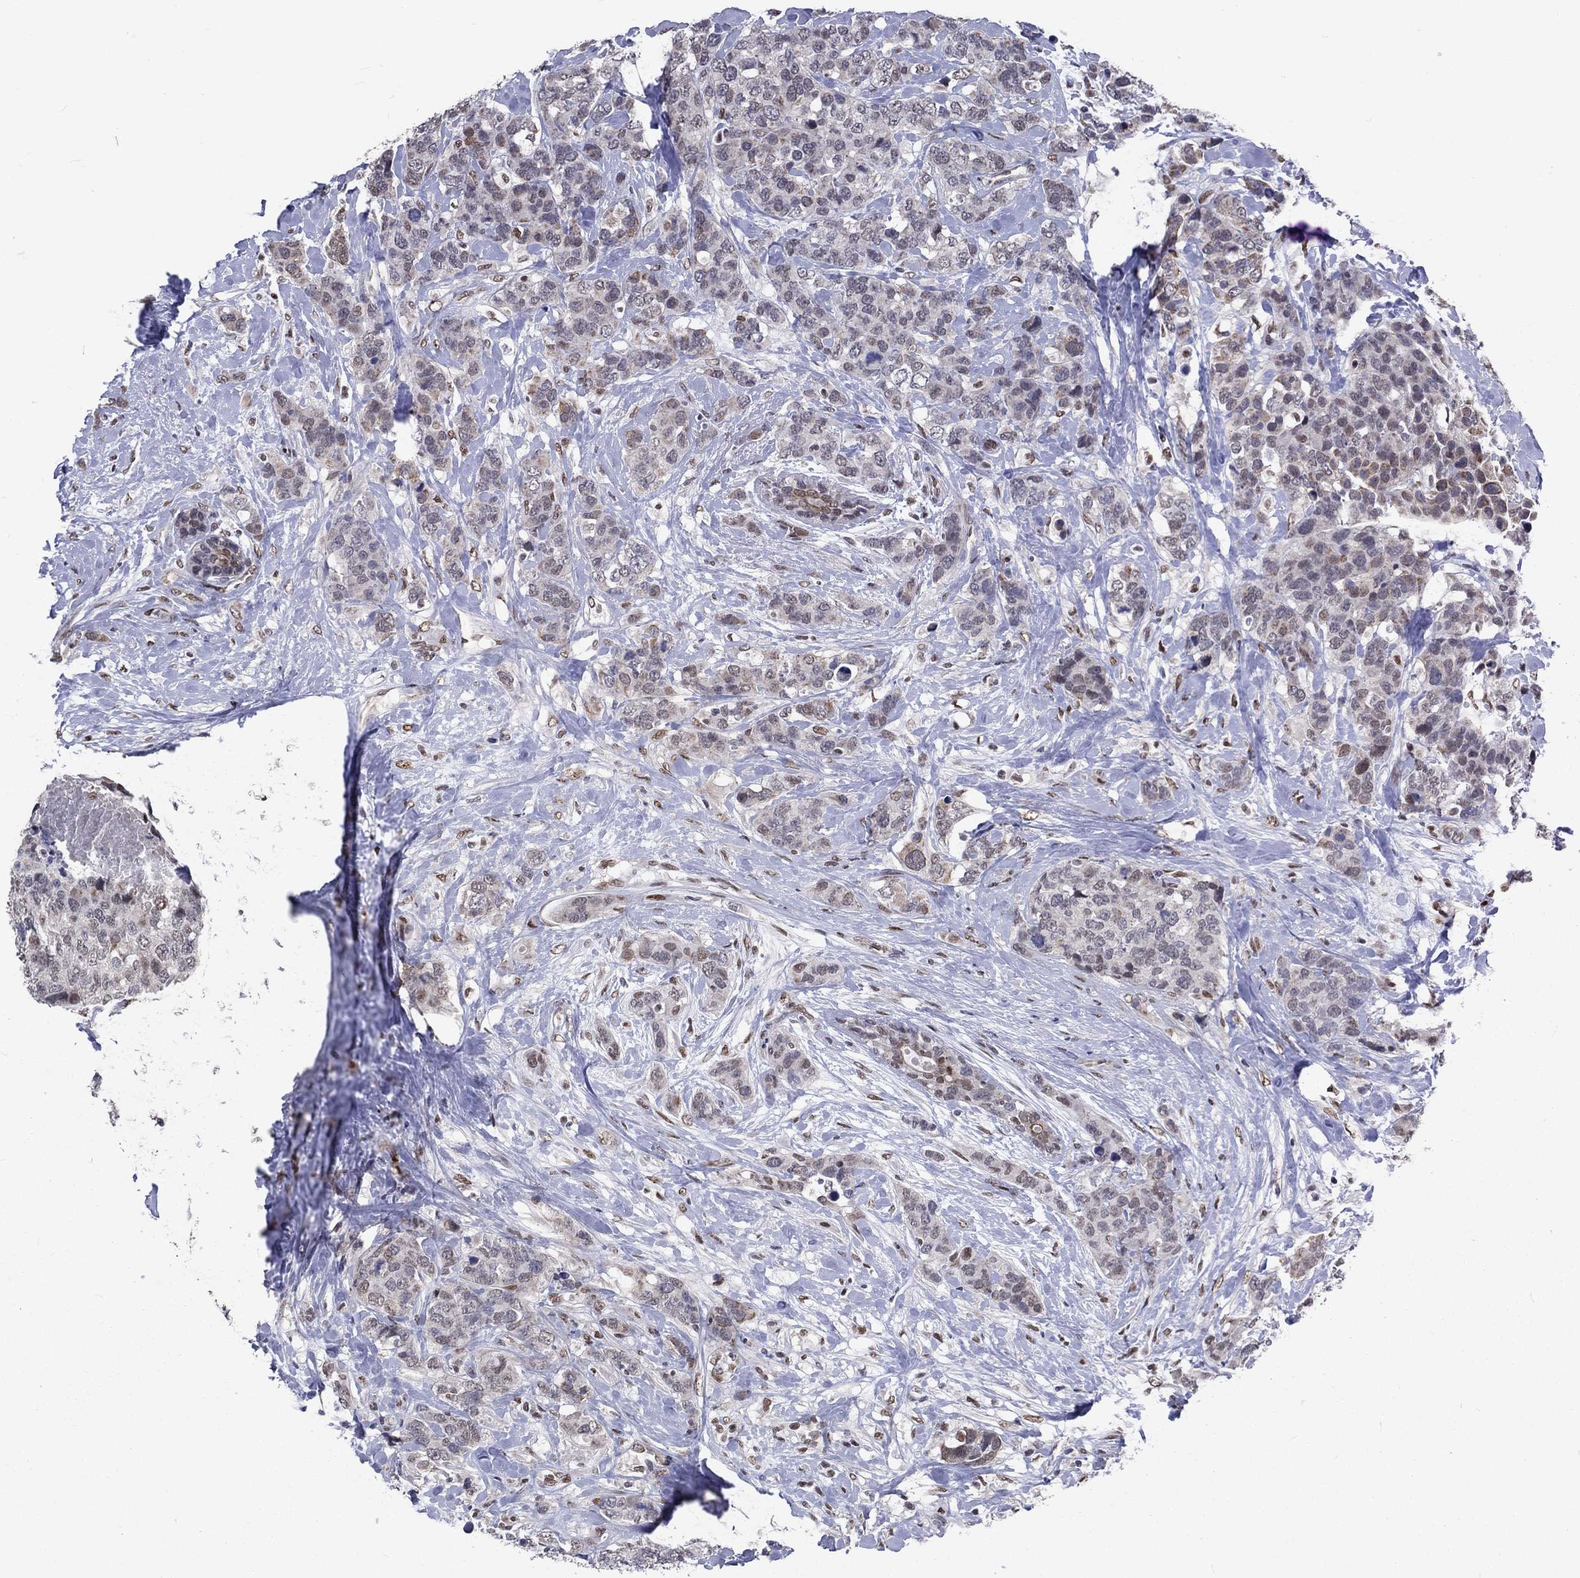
{"staining": {"intensity": "negative", "quantity": "none", "location": "none"}, "tissue": "breast cancer", "cell_type": "Tumor cells", "image_type": "cancer", "snomed": [{"axis": "morphology", "description": "Lobular carcinoma"}, {"axis": "topography", "description": "Breast"}], "caption": "Histopathology image shows no protein staining in tumor cells of breast cancer (lobular carcinoma) tissue.", "gene": "ZBED1", "patient": {"sex": "female", "age": 59}}